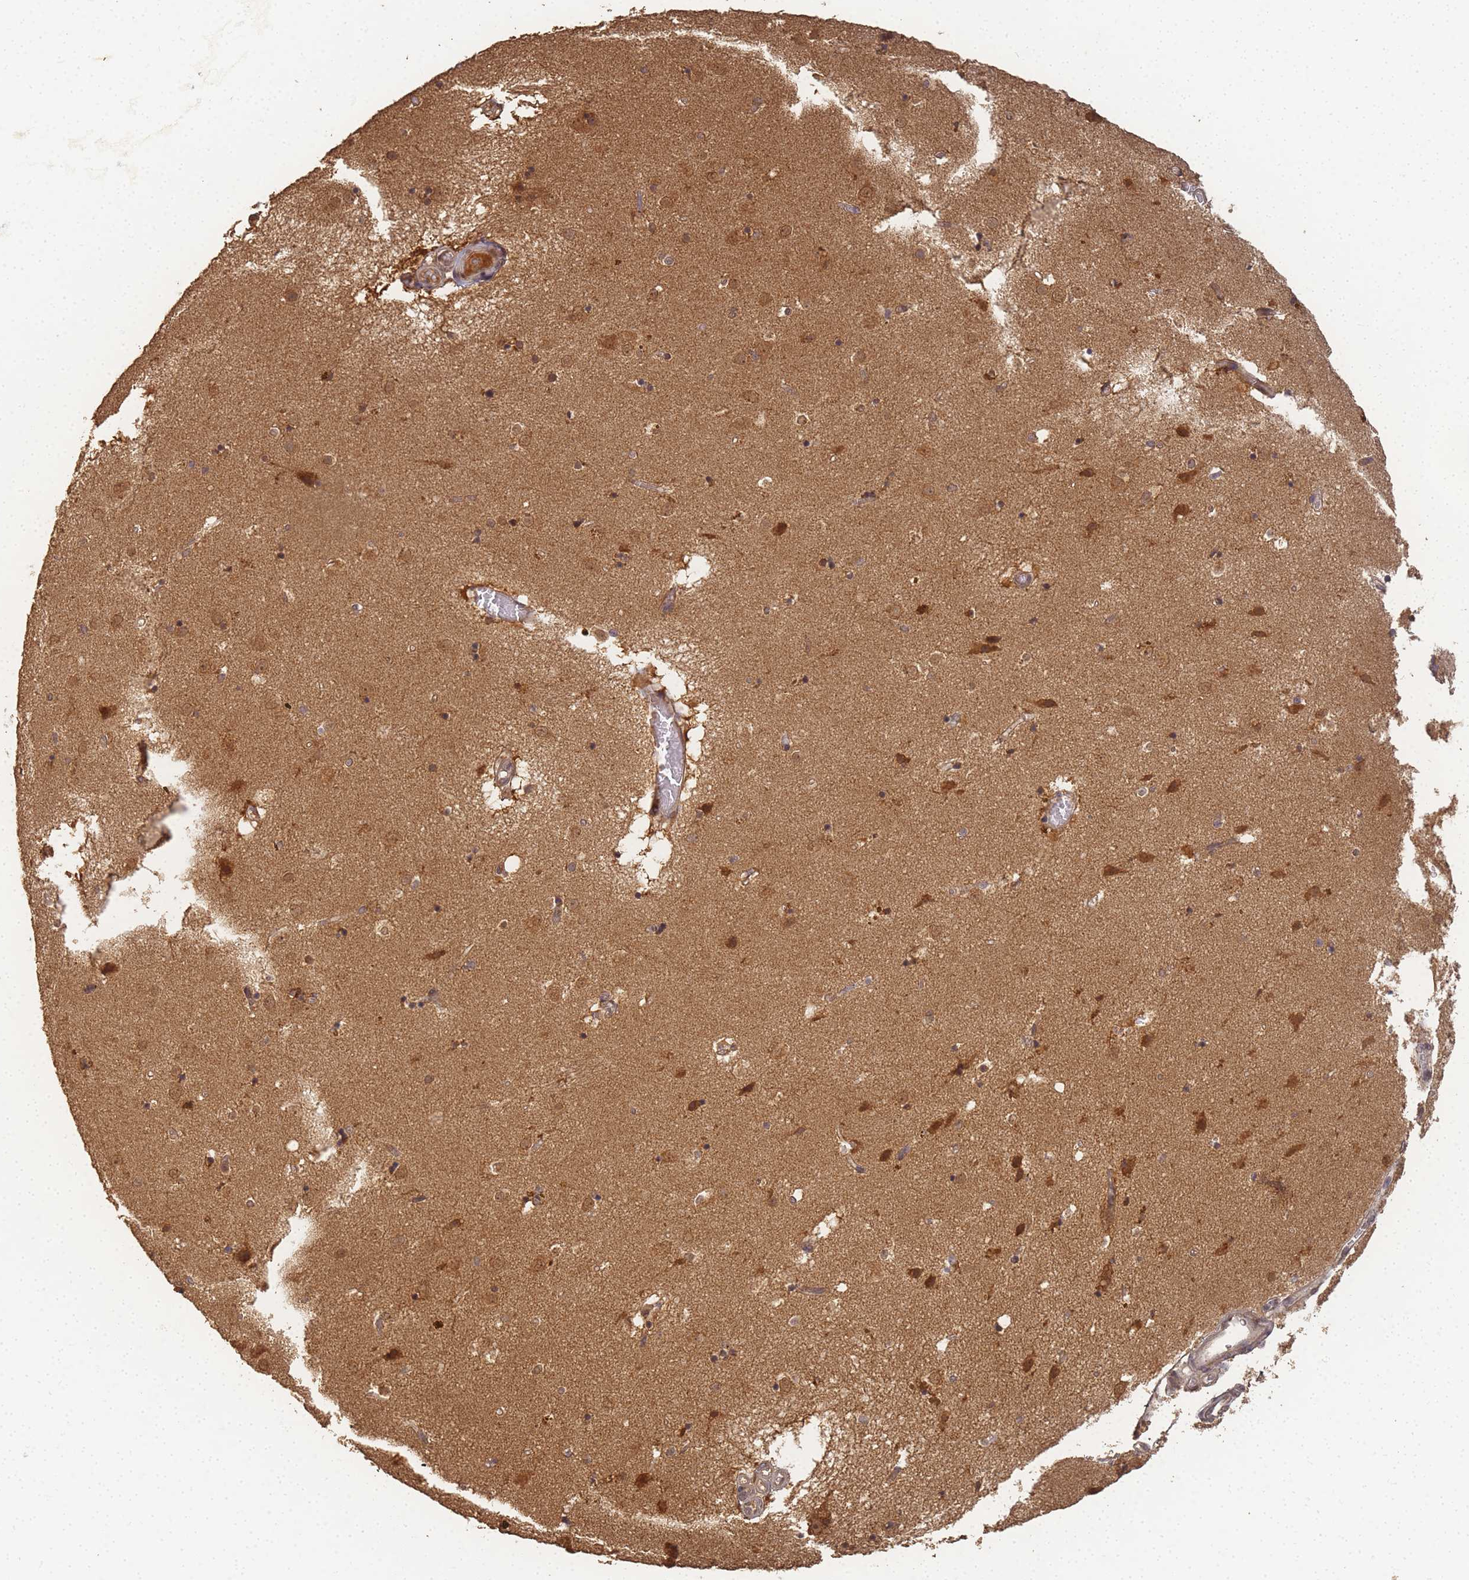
{"staining": {"intensity": "moderate", "quantity": "25%-75%", "location": "cytoplasmic/membranous"}, "tissue": "caudate", "cell_type": "Glial cells", "image_type": "normal", "snomed": [{"axis": "morphology", "description": "Normal tissue, NOS"}, {"axis": "topography", "description": "Lateral ventricle wall"}], "caption": "Immunohistochemical staining of normal human caudate demonstrates 25%-75% levels of moderate cytoplasmic/membranous protein expression in approximately 25%-75% of glial cells.", "gene": "ALKBH1", "patient": {"sex": "male", "age": 70}}